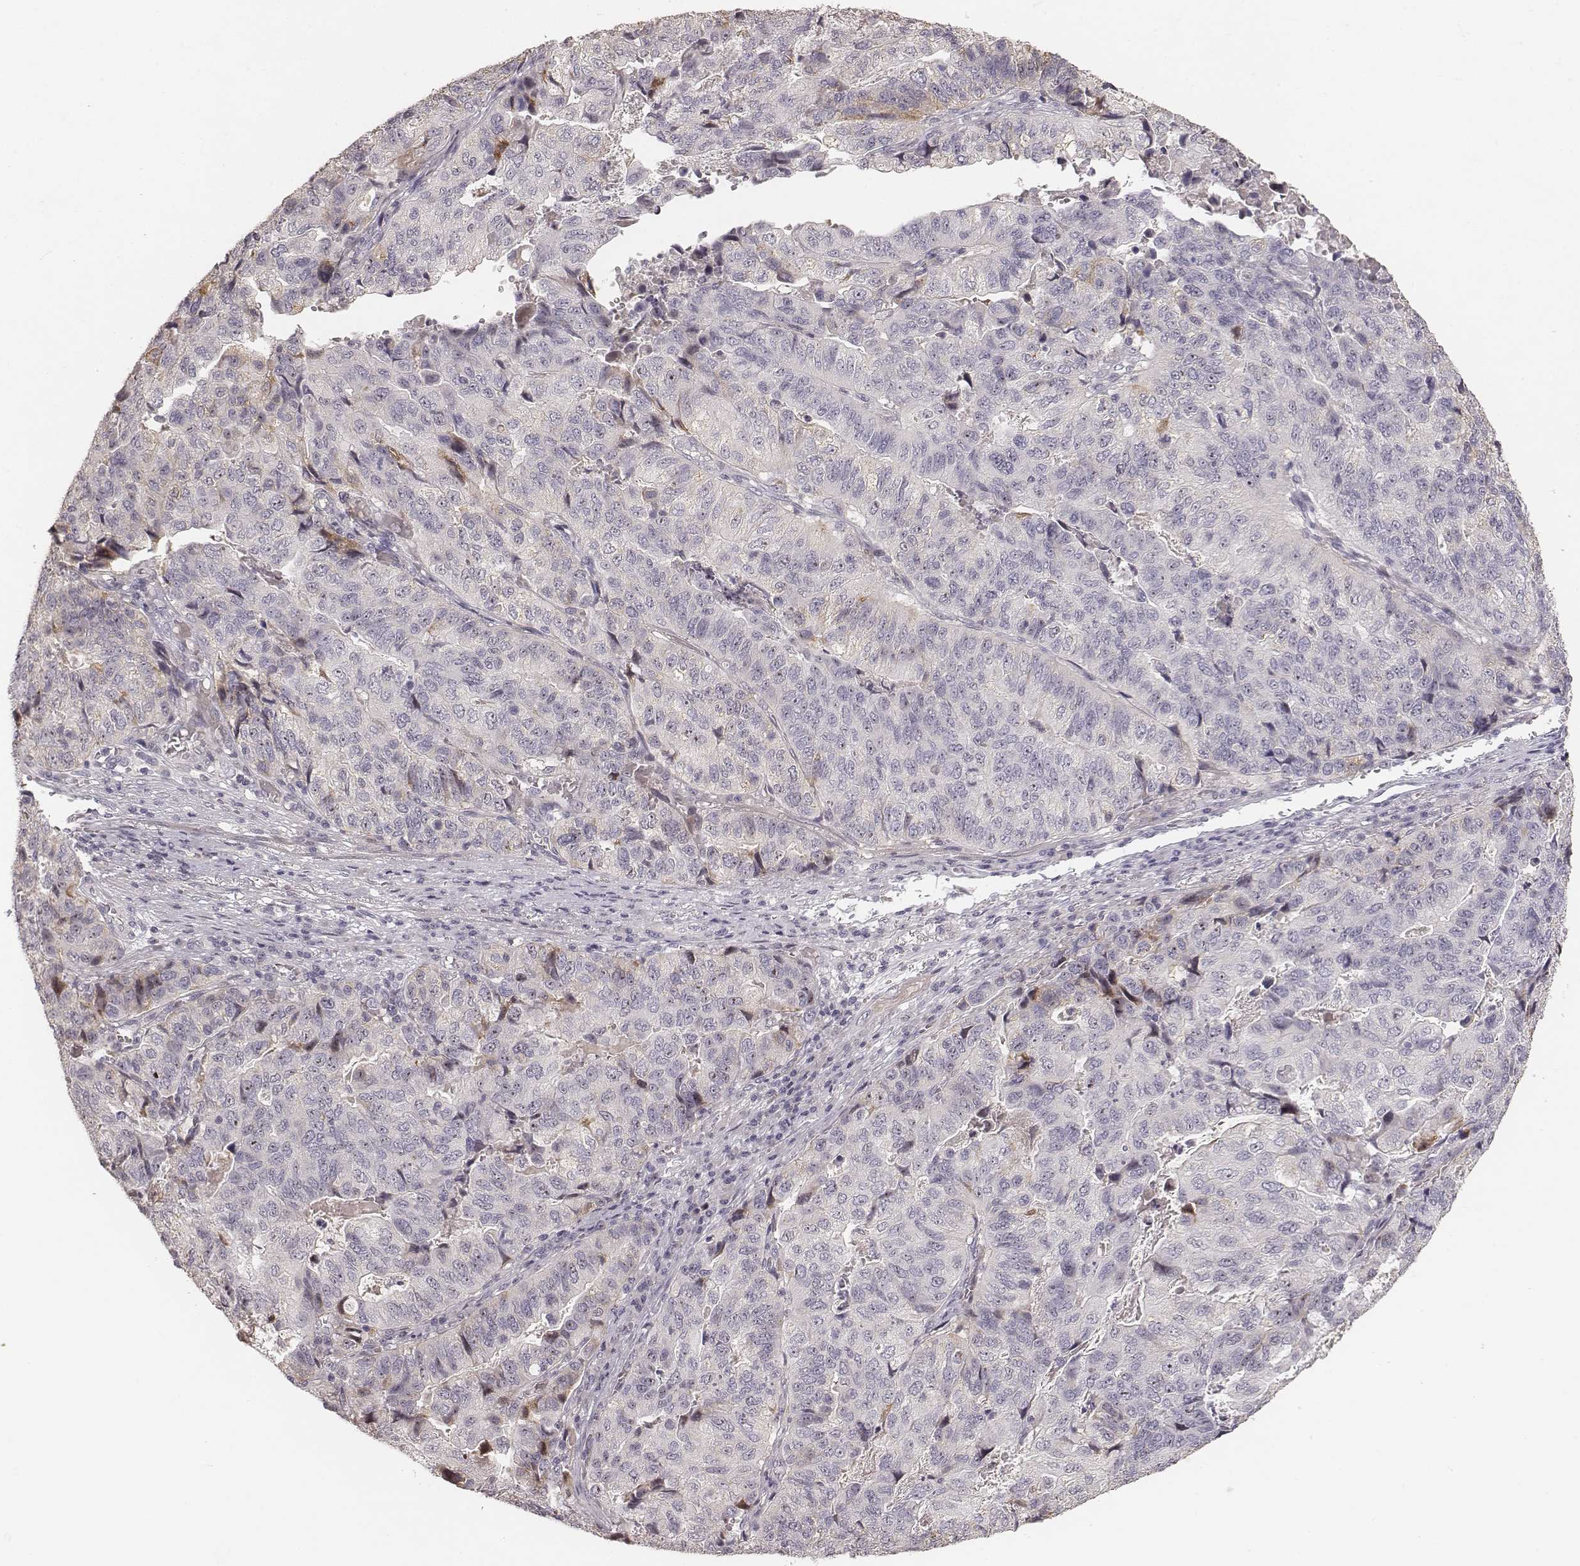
{"staining": {"intensity": "negative", "quantity": "none", "location": "none"}, "tissue": "stomach cancer", "cell_type": "Tumor cells", "image_type": "cancer", "snomed": [{"axis": "morphology", "description": "Adenocarcinoma, NOS"}, {"axis": "topography", "description": "Stomach, upper"}], "caption": "IHC of human stomach cancer displays no staining in tumor cells. (Stains: DAB immunohistochemistry (IHC) with hematoxylin counter stain, Microscopy: brightfield microscopy at high magnification).", "gene": "MADCAM1", "patient": {"sex": "female", "age": 67}}